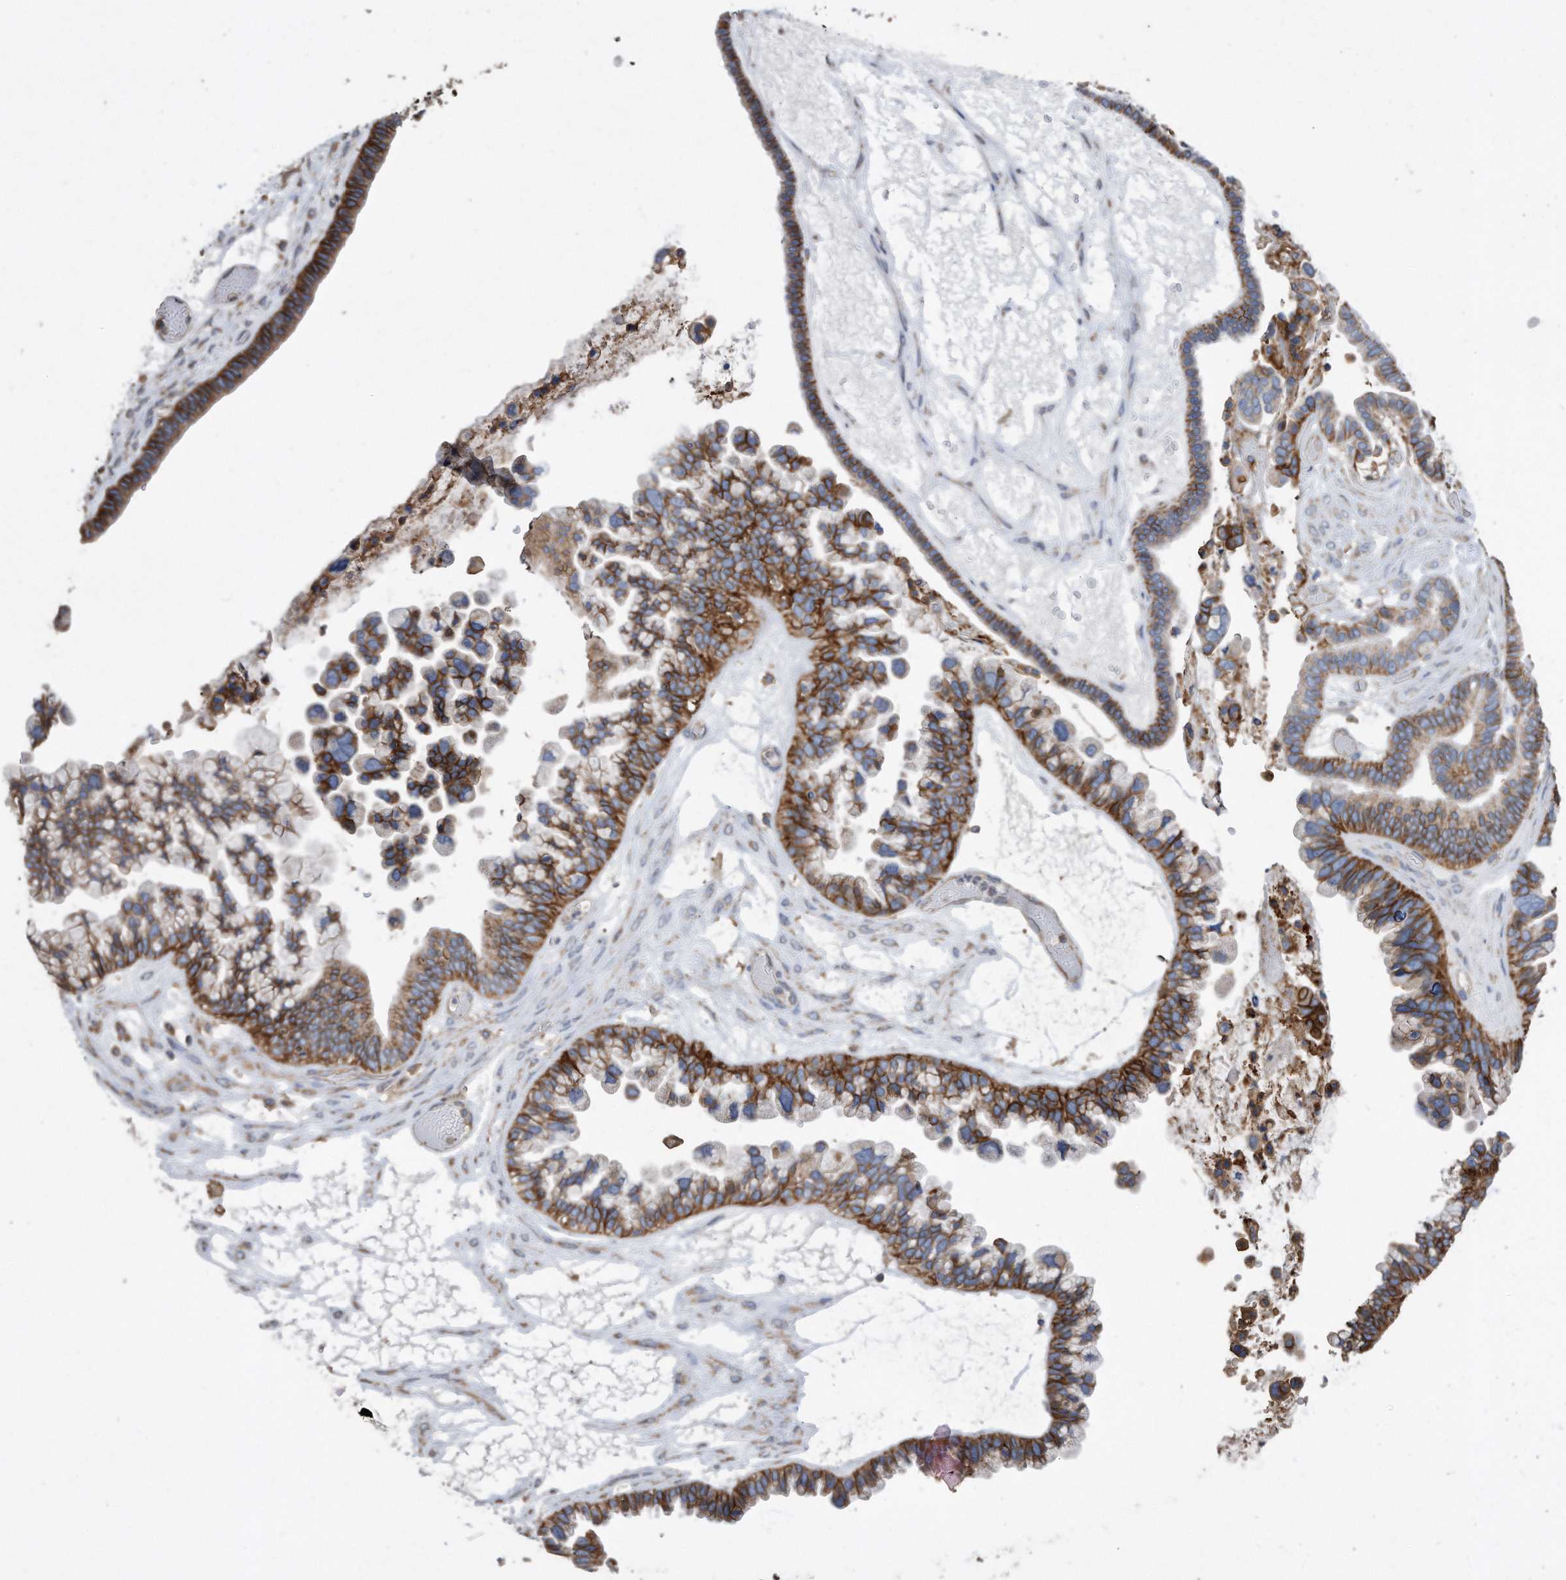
{"staining": {"intensity": "moderate", "quantity": ">75%", "location": "cytoplasmic/membranous"}, "tissue": "ovarian cancer", "cell_type": "Tumor cells", "image_type": "cancer", "snomed": [{"axis": "morphology", "description": "Cystadenocarcinoma, serous, NOS"}, {"axis": "topography", "description": "Ovary"}], "caption": "Immunohistochemistry (IHC) of human ovarian cancer (serous cystadenocarcinoma) reveals medium levels of moderate cytoplasmic/membranous positivity in about >75% of tumor cells.", "gene": "CDCP1", "patient": {"sex": "female", "age": 56}}